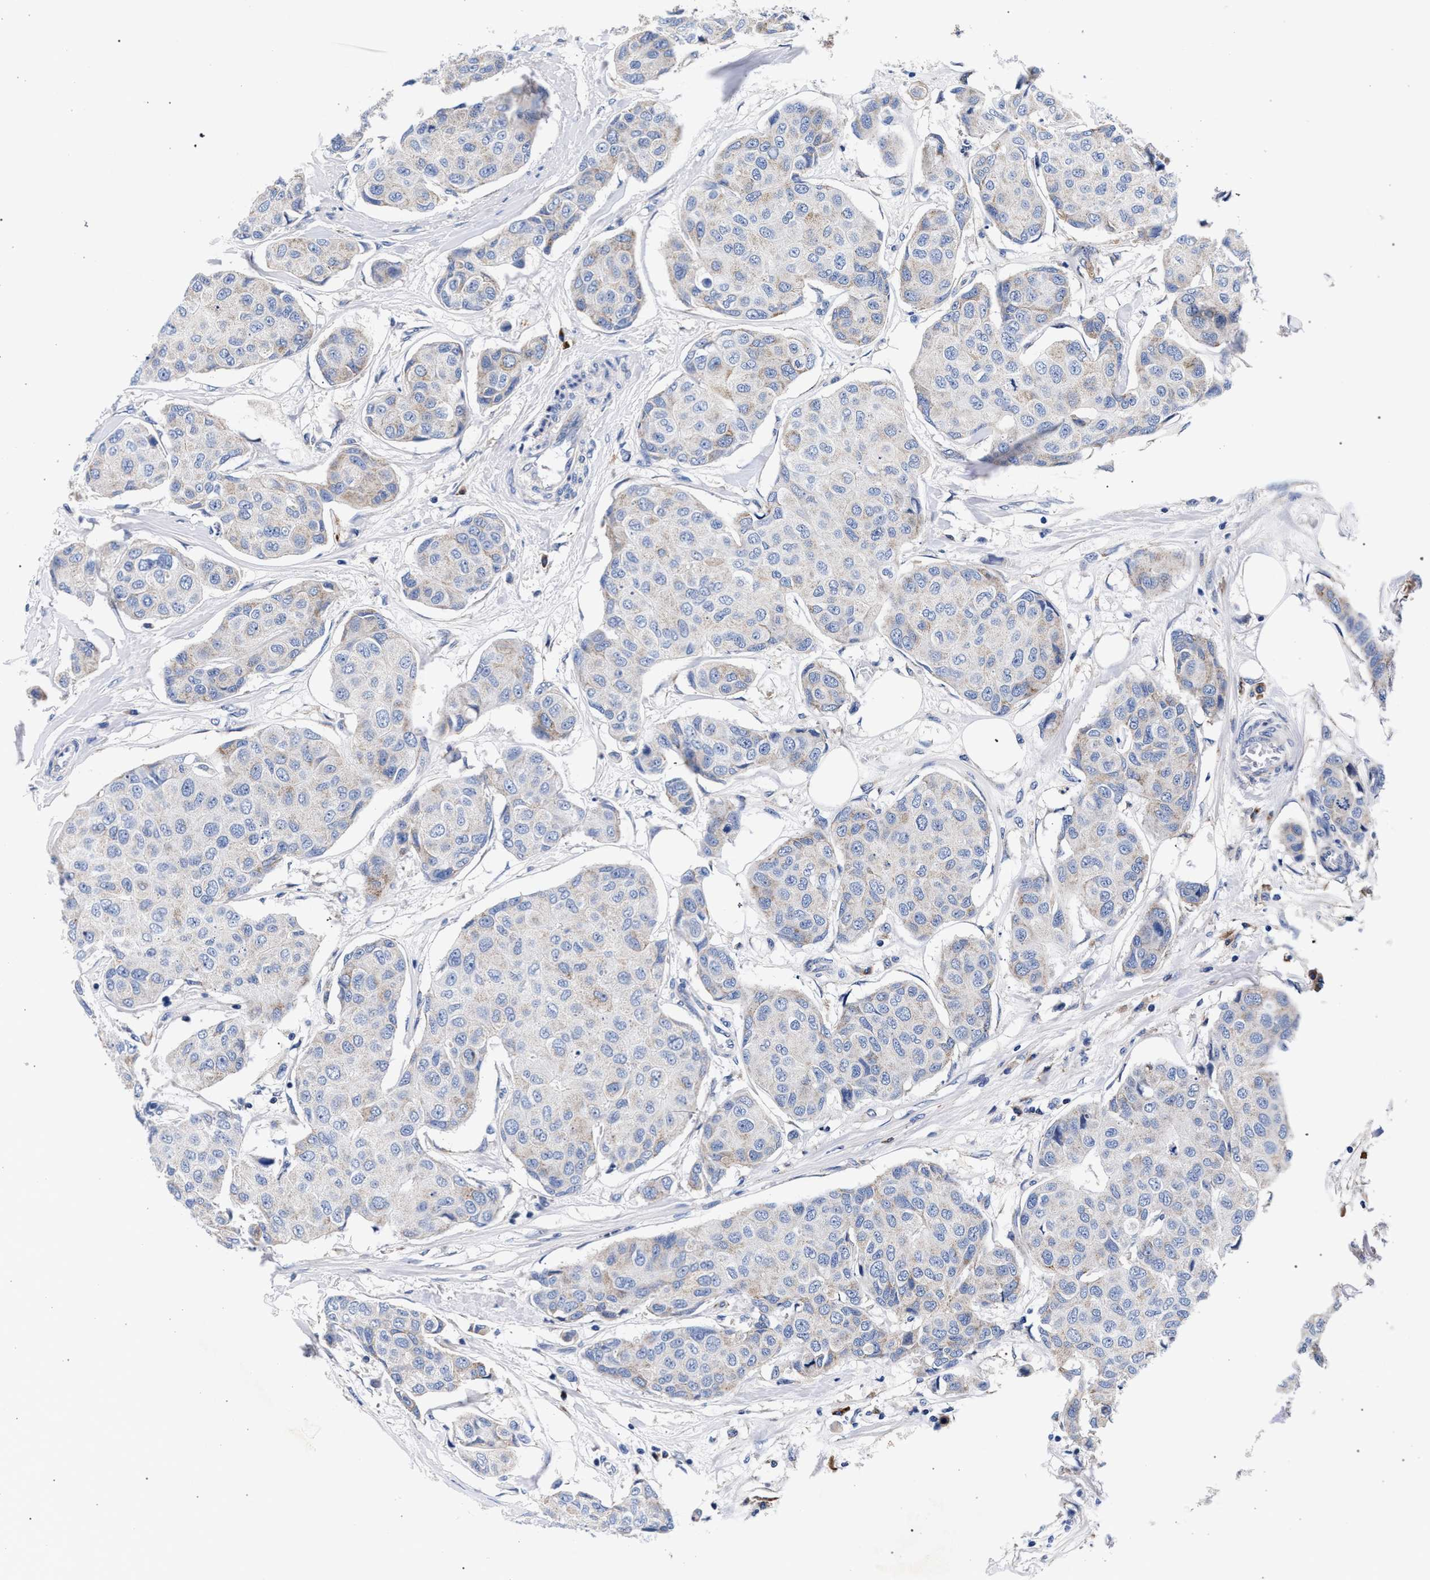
{"staining": {"intensity": "weak", "quantity": "<25%", "location": "cytoplasmic/membranous"}, "tissue": "breast cancer", "cell_type": "Tumor cells", "image_type": "cancer", "snomed": [{"axis": "morphology", "description": "Duct carcinoma"}, {"axis": "topography", "description": "Breast"}], "caption": "Tumor cells show no significant staining in breast cancer (intraductal carcinoma).", "gene": "ACOX1", "patient": {"sex": "female", "age": 80}}